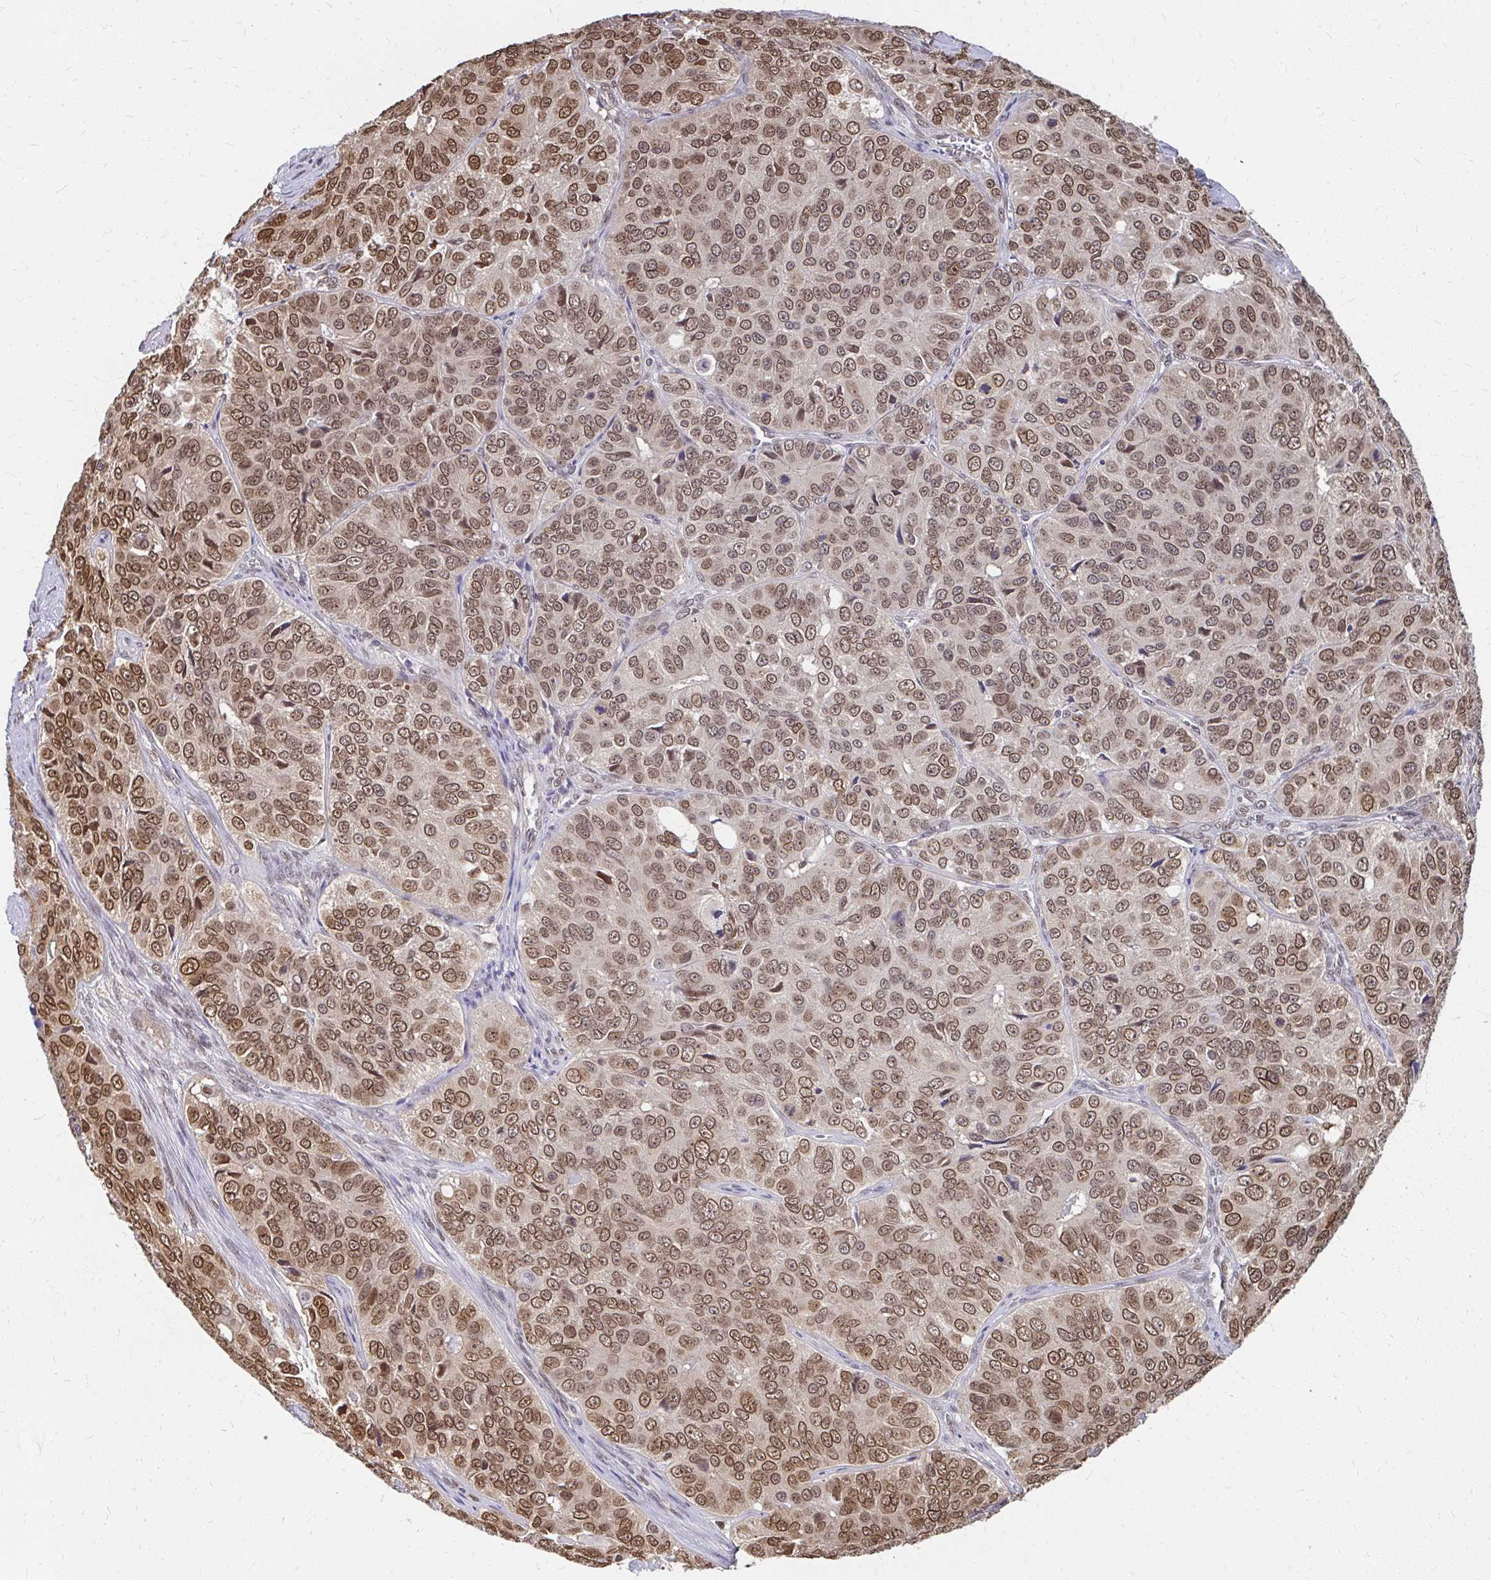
{"staining": {"intensity": "moderate", "quantity": ">75%", "location": "cytoplasmic/membranous,nuclear"}, "tissue": "ovarian cancer", "cell_type": "Tumor cells", "image_type": "cancer", "snomed": [{"axis": "morphology", "description": "Carcinoma, endometroid"}, {"axis": "topography", "description": "Ovary"}], "caption": "Ovarian cancer (endometroid carcinoma) stained with DAB (3,3'-diaminobenzidine) immunohistochemistry exhibits medium levels of moderate cytoplasmic/membranous and nuclear expression in about >75% of tumor cells.", "gene": "XPO1", "patient": {"sex": "female", "age": 51}}